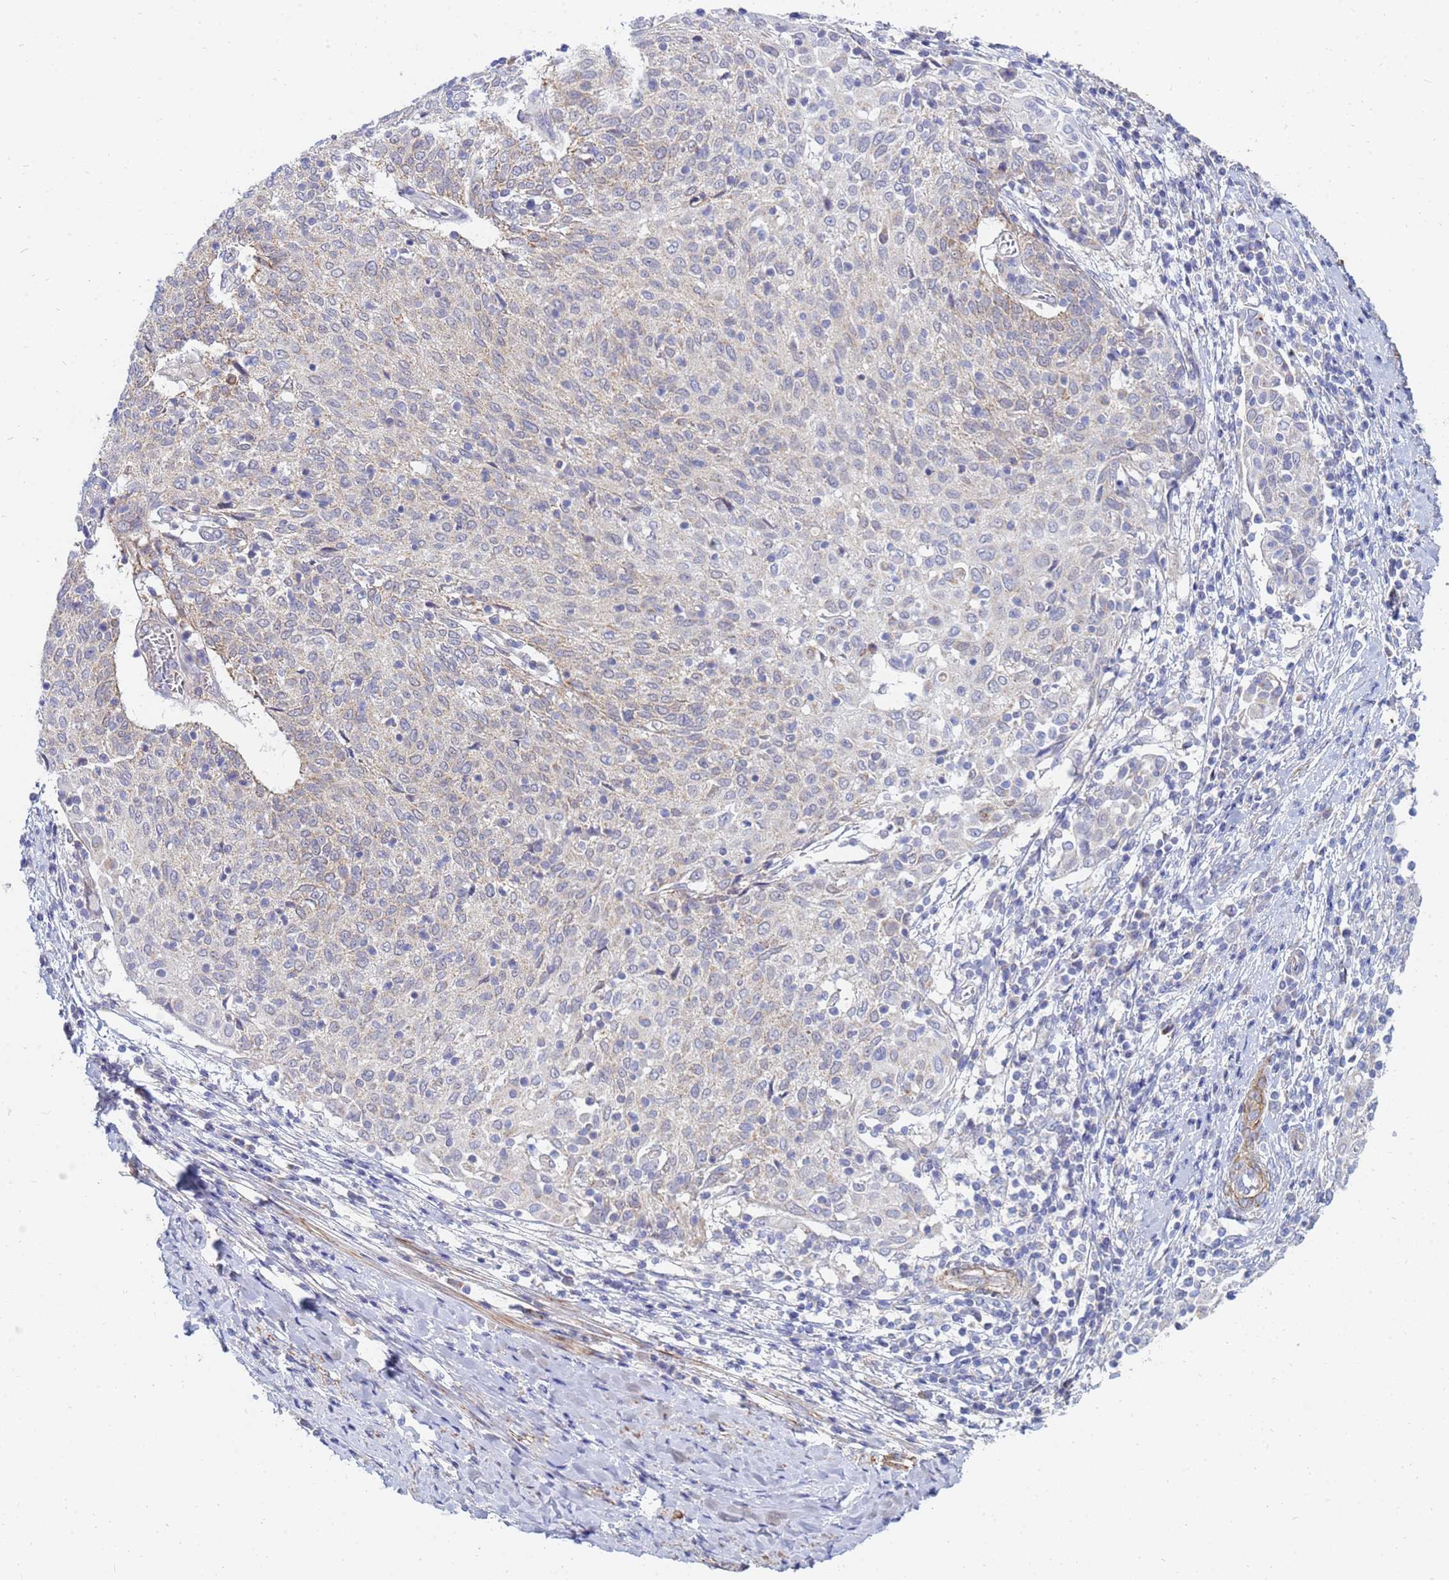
{"staining": {"intensity": "weak", "quantity": "<25%", "location": "cytoplasmic/membranous"}, "tissue": "cervical cancer", "cell_type": "Tumor cells", "image_type": "cancer", "snomed": [{"axis": "morphology", "description": "Squamous cell carcinoma, NOS"}, {"axis": "topography", "description": "Cervix"}], "caption": "An IHC image of cervical cancer is shown. There is no staining in tumor cells of cervical cancer. The staining is performed using DAB brown chromogen with nuclei counter-stained in using hematoxylin.", "gene": "SDR39U1", "patient": {"sex": "female", "age": 52}}